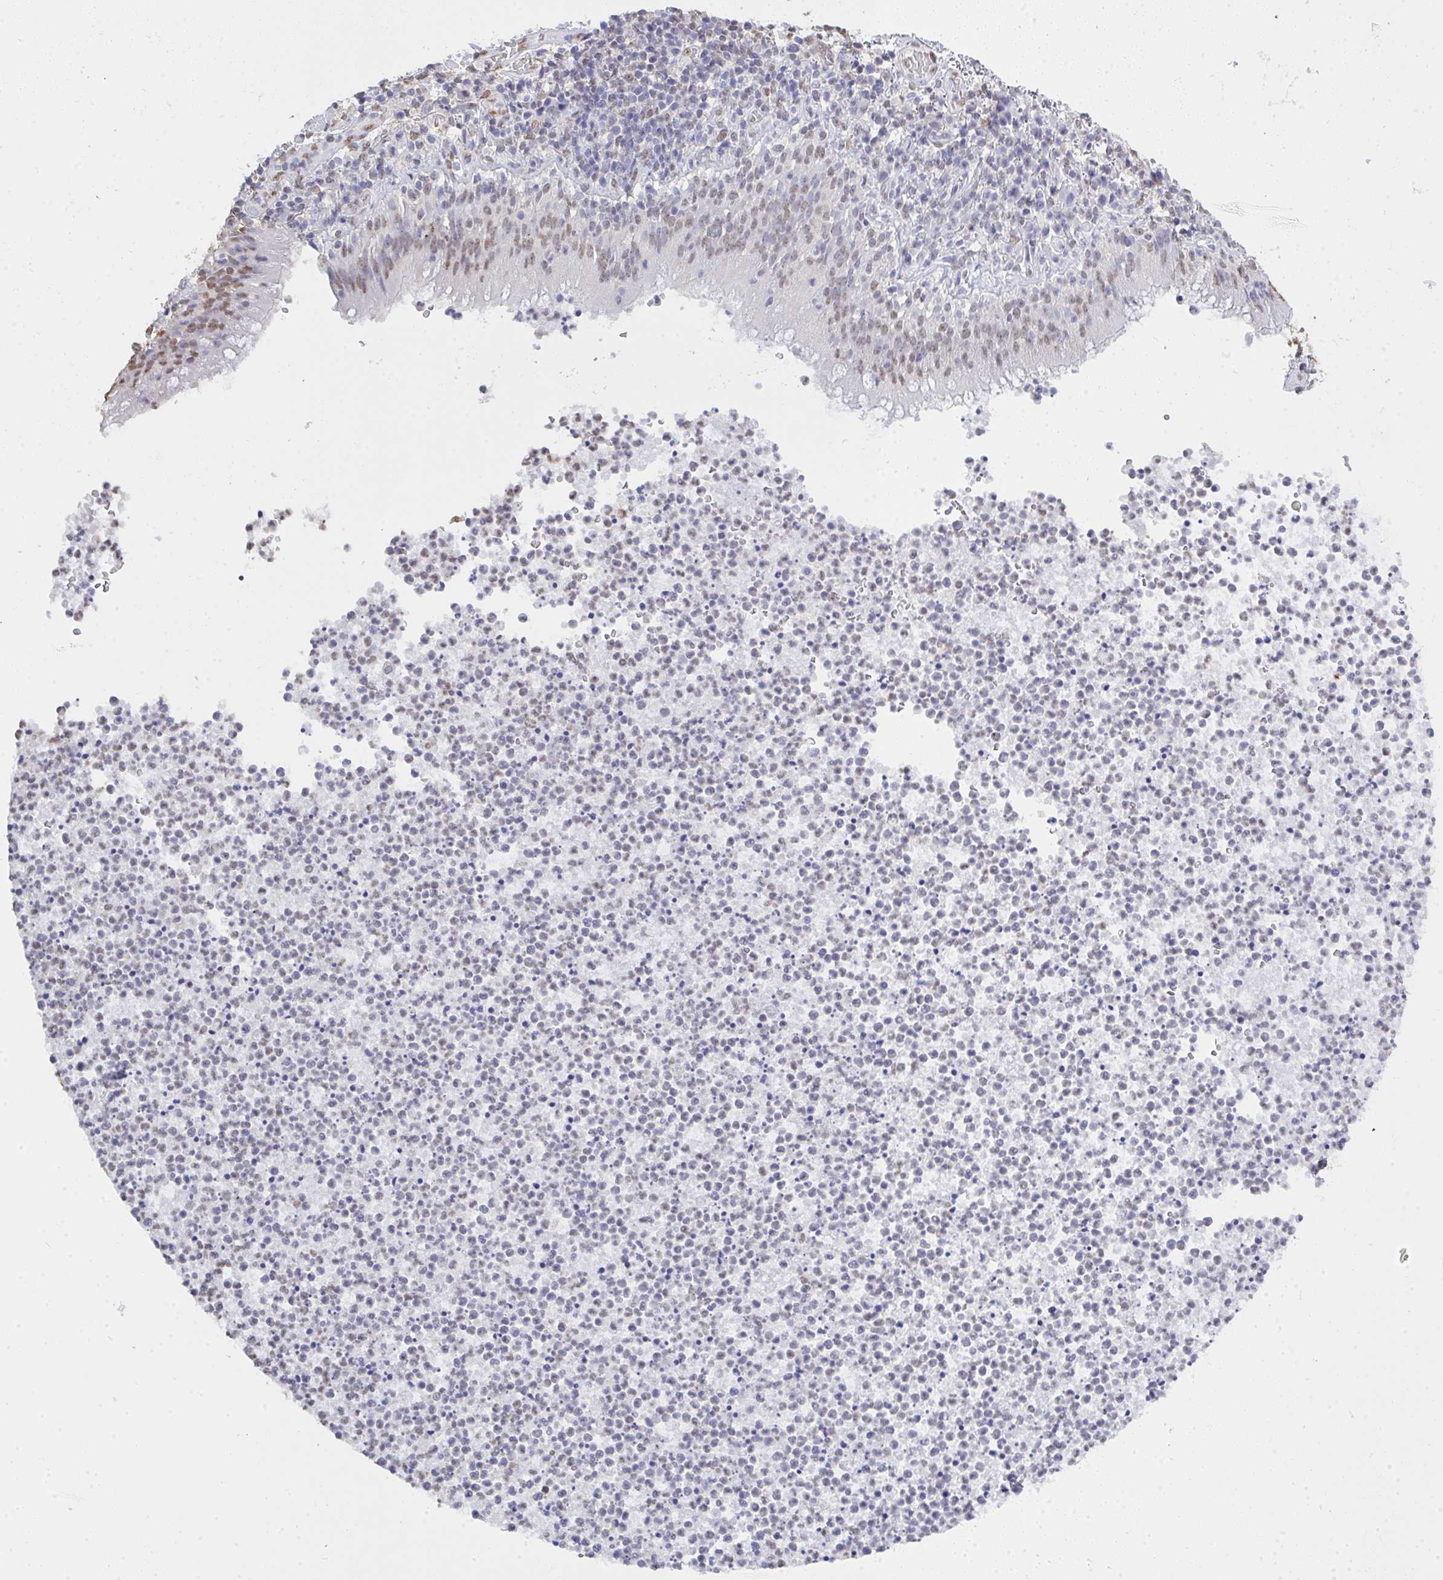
{"staining": {"intensity": "weak", "quantity": "25%-75%", "location": "nuclear"}, "tissue": "bronchus", "cell_type": "Respiratory epithelial cells", "image_type": "normal", "snomed": [{"axis": "morphology", "description": "Normal tissue, NOS"}, {"axis": "topography", "description": "Cartilage tissue"}, {"axis": "topography", "description": "Bronchus"}], "caption": "Immunohistochemical staining of unremarkable bronchus exhibits weak nuclear protein staining in about 25%-75% of respiratory epithelial cells. The protein of interest is stained brown, and the nuclei are stained in blue (DAB IHC with brightfield microscopy, high magnification).", "gene": "SEMA6B", "patient": {"sex": "male", "age": 56}}